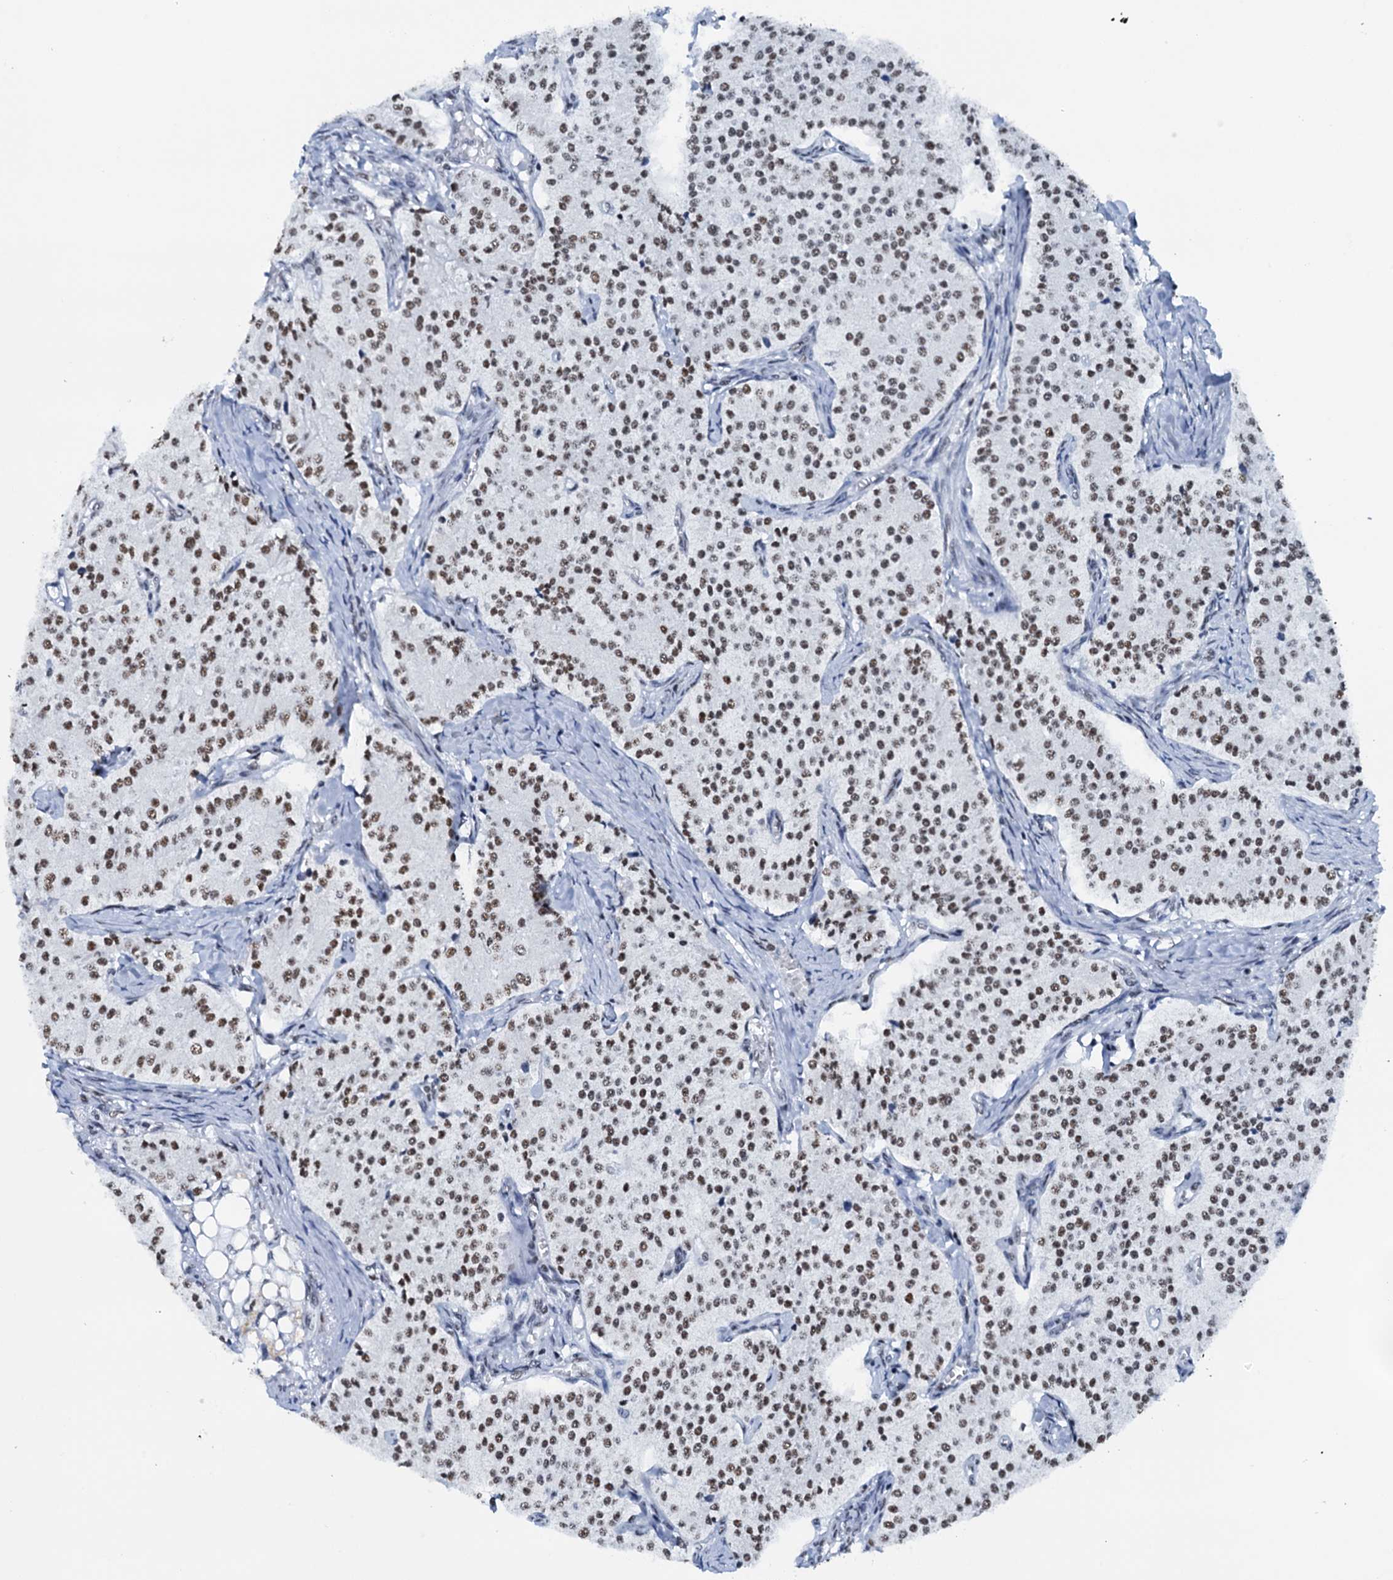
{"staining": {"intensity": "moderate", "quantity": ">75%", "location": "nuclear"}, "tissue": "carcinoid", "cell_type": "Tumor cells", "image_type": "cancer", "snomed": [{"axis": "morphology", "description": "Carcinoid, malignant, NOS"}, {"axis": "topography", "description": "Colon"}], "caption": "Immunohistochemistry histopathology image of neoplastic tissue: human carcinoid stained using immunohistochemistry displays medium levels of moderate protein expression localized specifically in the nuclear of tumor cells, appearing as a nuclear brown color.", "gene": "SLTM", "patient": {"sex": "female", "age": 52}}